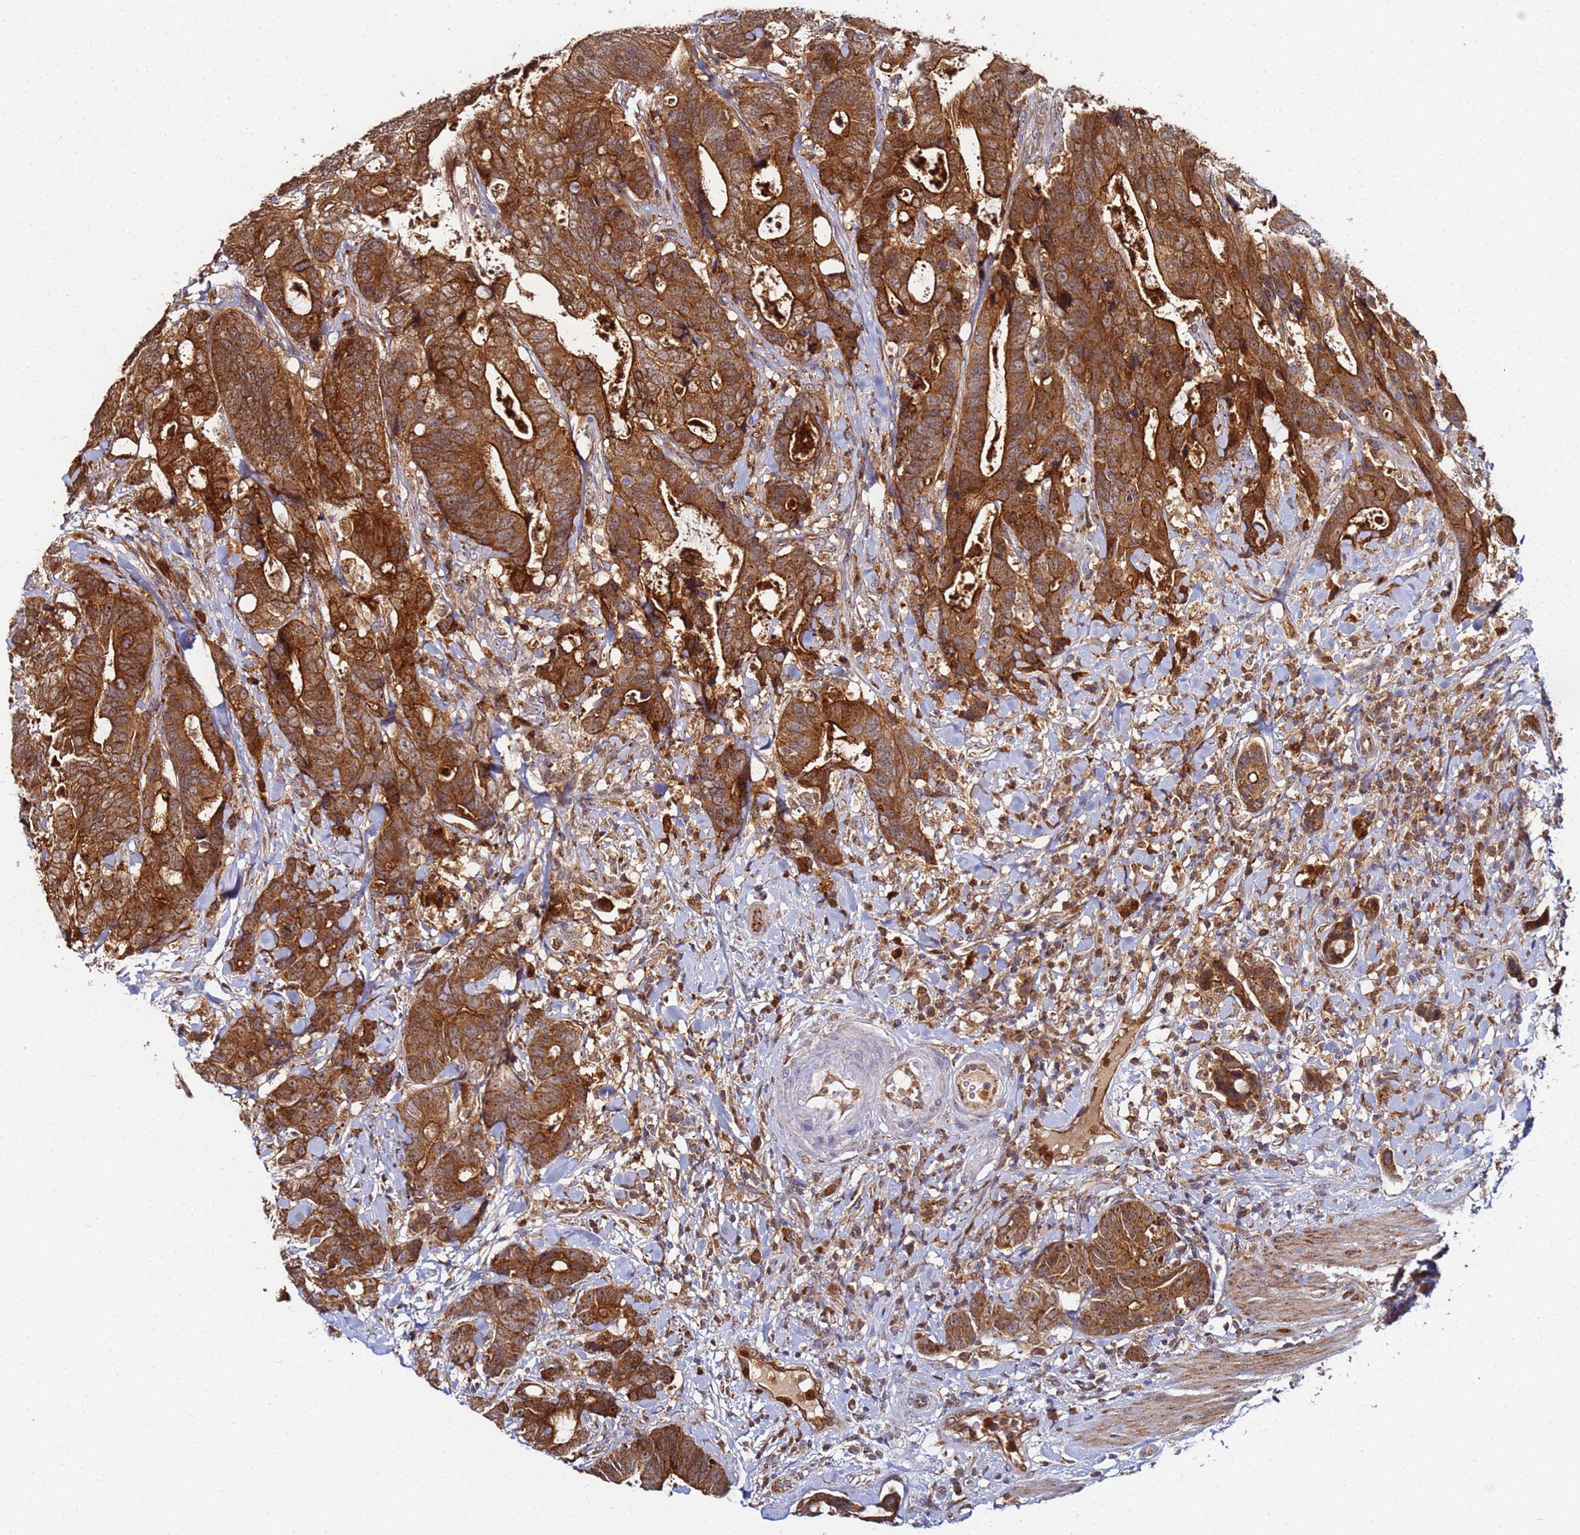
{"staining": {"intensity": "strong", "quantity": ">75%", "location": "cytoplasmic/membranous"}, "tissue": "colorectal cancer", "cell_type": "Tumor cells", "image_type": "cancer", "snomed": [{"axis": "morphology", "description": "Adenocarcinoma, NOS"}, {"axis": "topography", "description": "Colon"}], "caption": "DAB immunohistochemical staining of human adenocarcinoma (colorectal) reveals strong cytoplasmic/membranous protein staining in approximately >75% of tumor cells.", "gene": "CCDC127", "patient": {"sex": "female", "age": 82}}